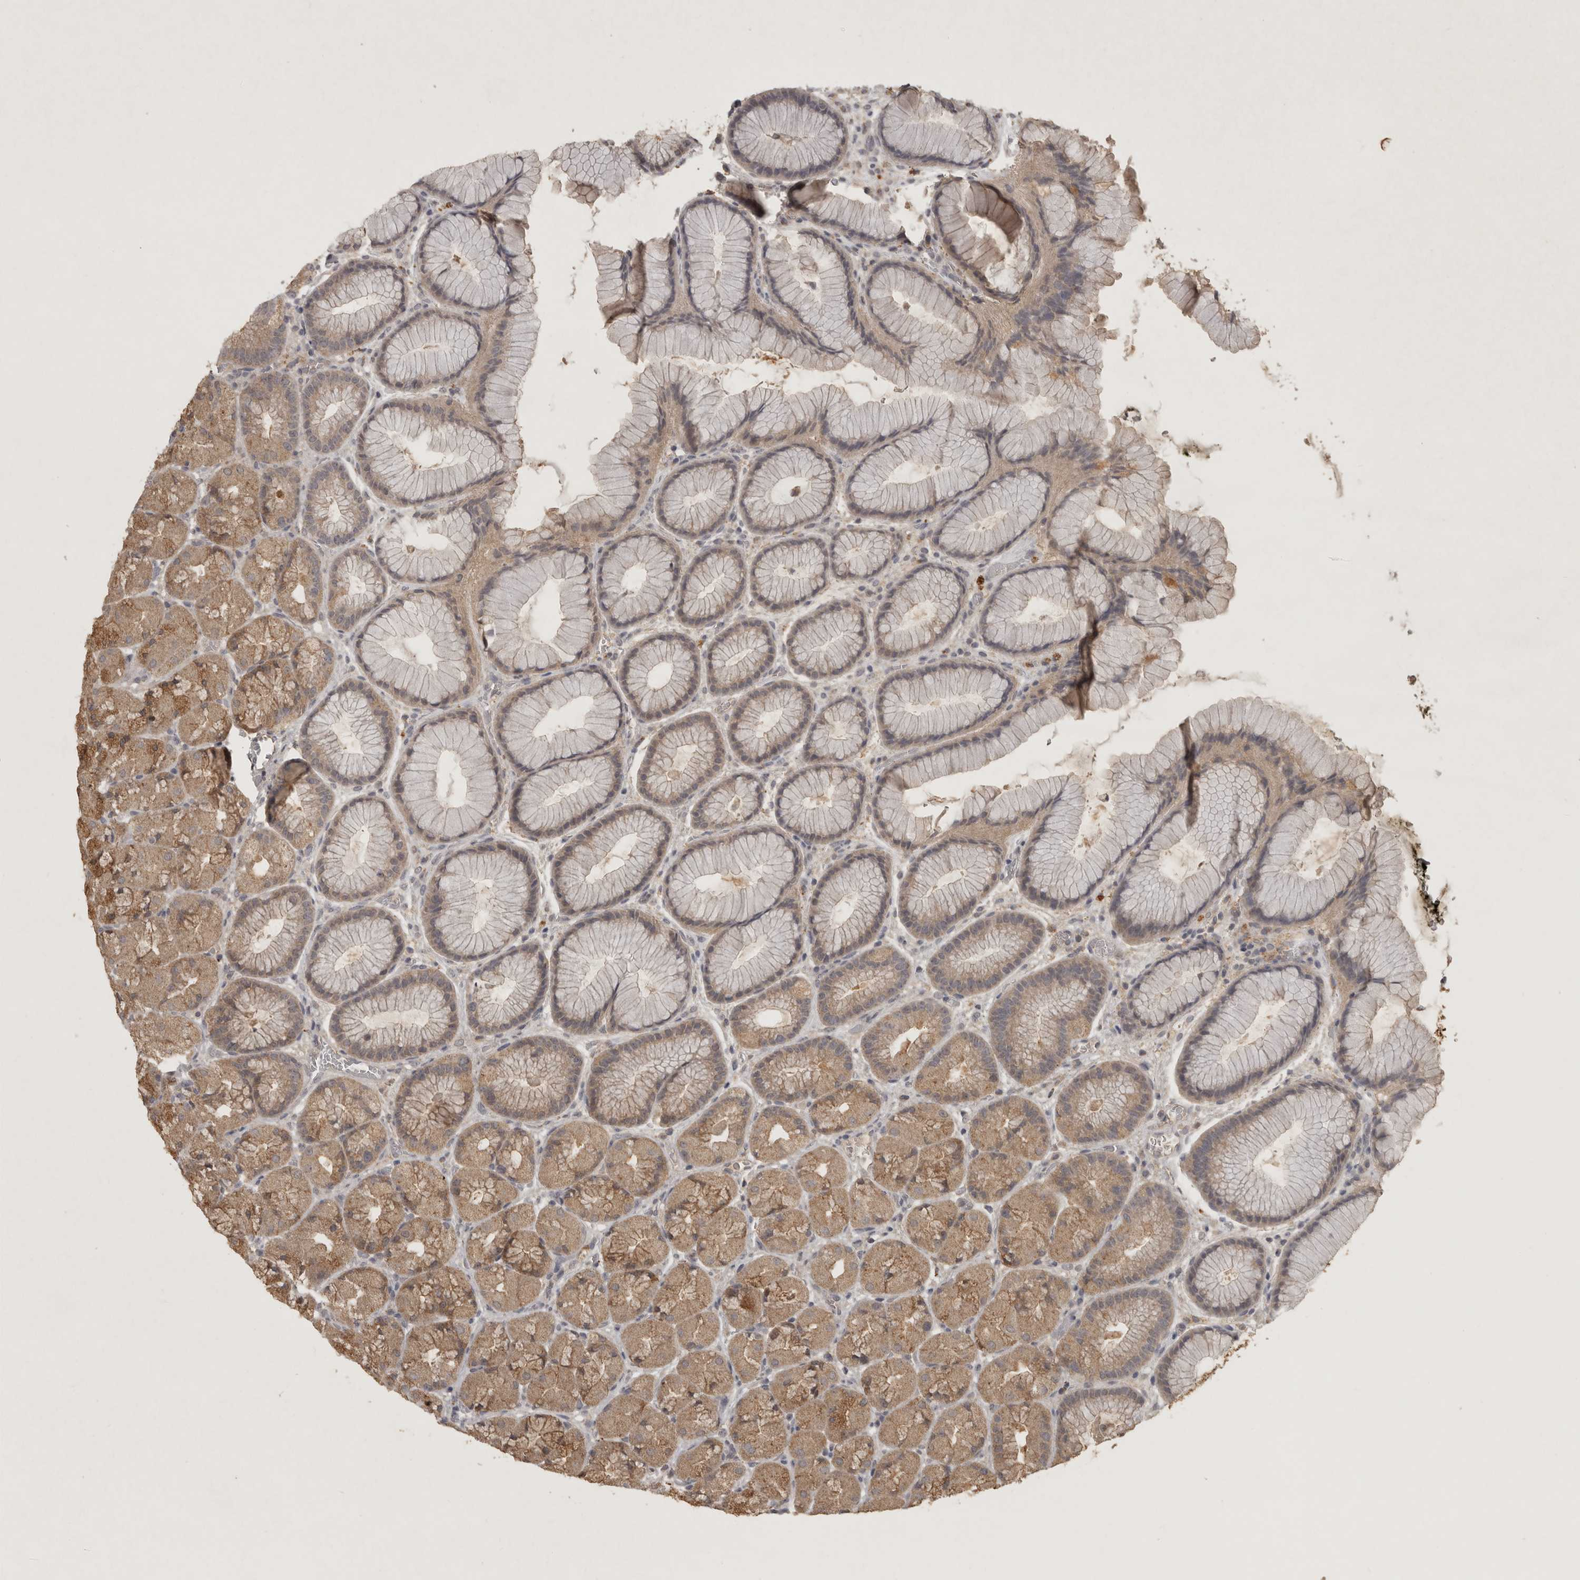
{"staining": {"intensity": "moderate", "quantity": ">75%", "location": "cytoplasmic/membranous"}, "tissue": "stomach", "cell_type": "Glandular cells", "image_type": "normal", "snomed": [{"axis": "morphology", "description": "Normal tissue, NOS"}, {"axis": "topography", "description": "Stomach, upper"}, {"axis": "topography", "description": "Stomach"}], "caption": "Immunohistochemistry (IHC) (DAB) staining of unremarkable human stomach displays moderate cytoplasmic/membranous protein expression in about >75% of glandular cells. The staining was performed using DAB (3,3'-diaminobenzidine), with brown indicating positive protein expression. Nuclei are stained blue with hematoxylin.", "gene": "ADAMTS4", "patient": {"sex": "male", "age": 48}}